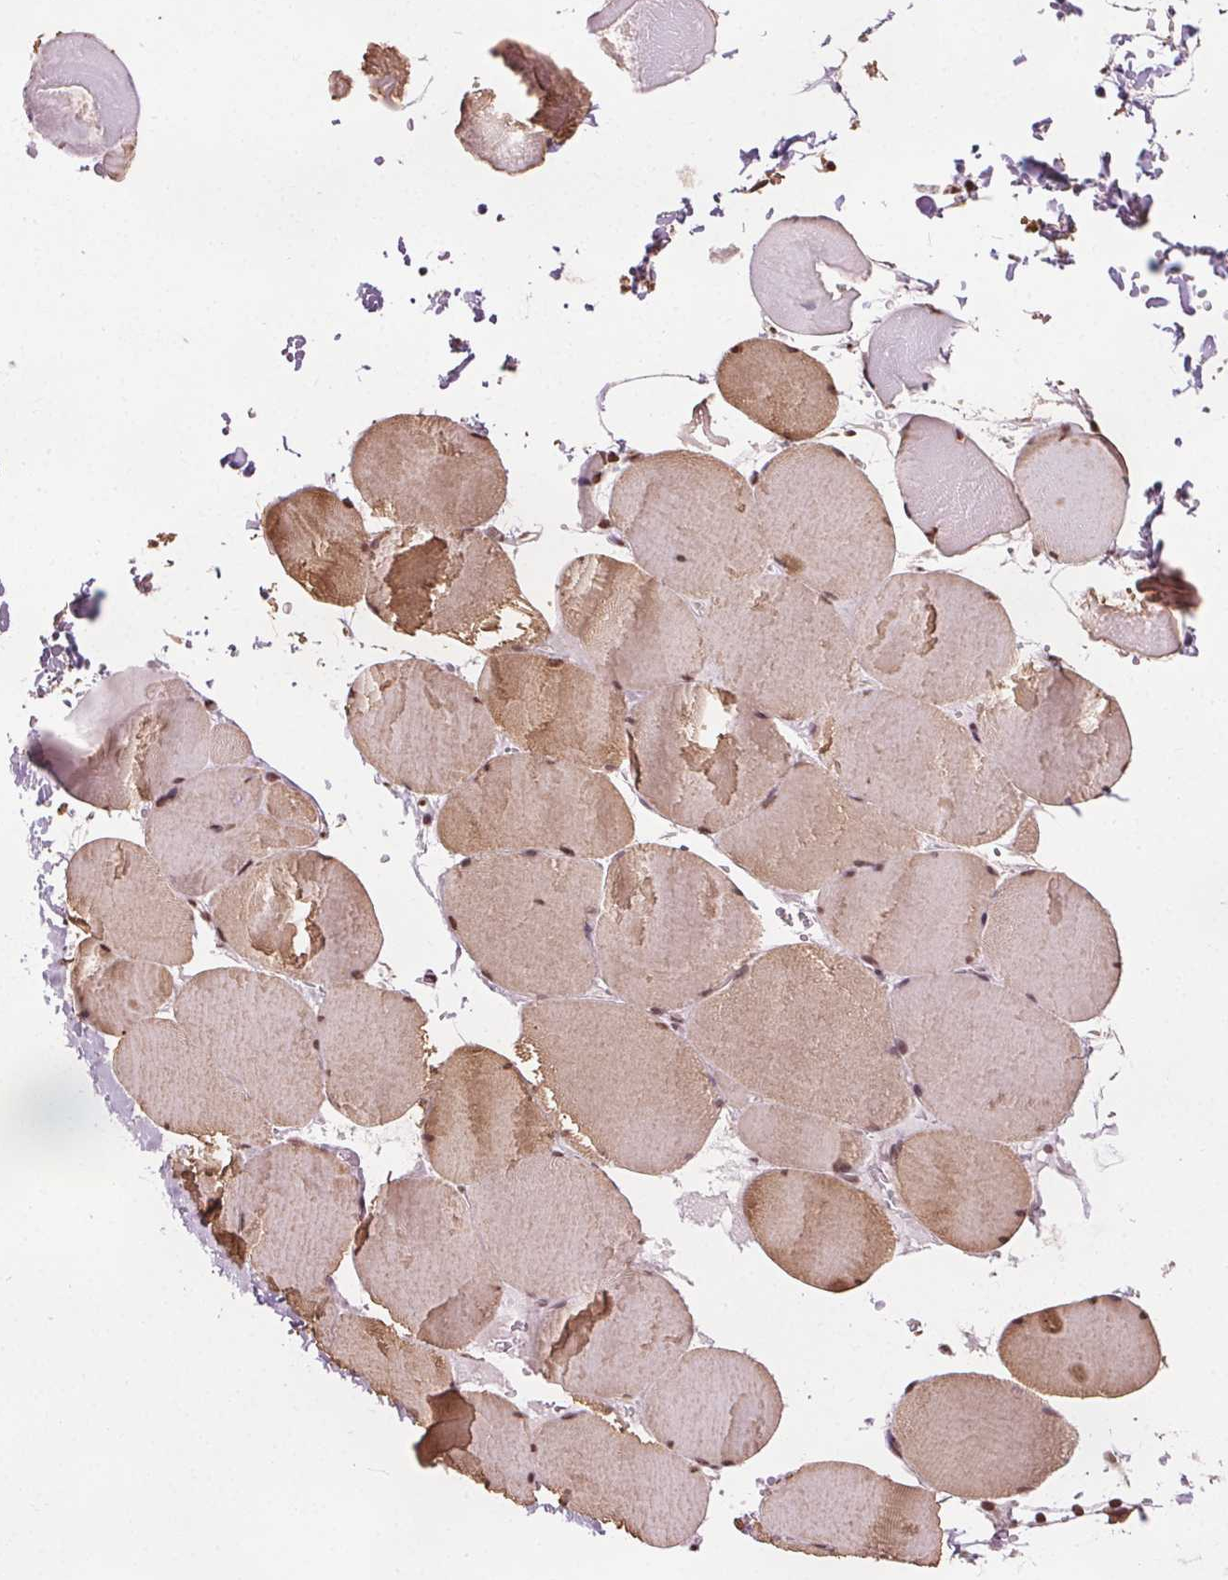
{"staining": {"intensity": "weak", "quantity": "25%-75%", "location": "cytoplasmic/membranous,nuclear"}, "tissue": "skeletal muscle", "cell_type": "Myocytes", "image_type": "normal", "snomed": [{"axis": "morphology", "description": "Normal tissue, NOS"}, {"axis": "topography", "description": "Skeletal muscle"}, {"axis": "topography", "description": "Head-Neck"}], "caption": "The image reveals a brown stain indicating the presence of a protein in the cytoplasmic/membranous,nuclear of myocytes in skeletal muscle.", "gene": "ISLR2", "patient": {"sex": "male", "age": 66}}